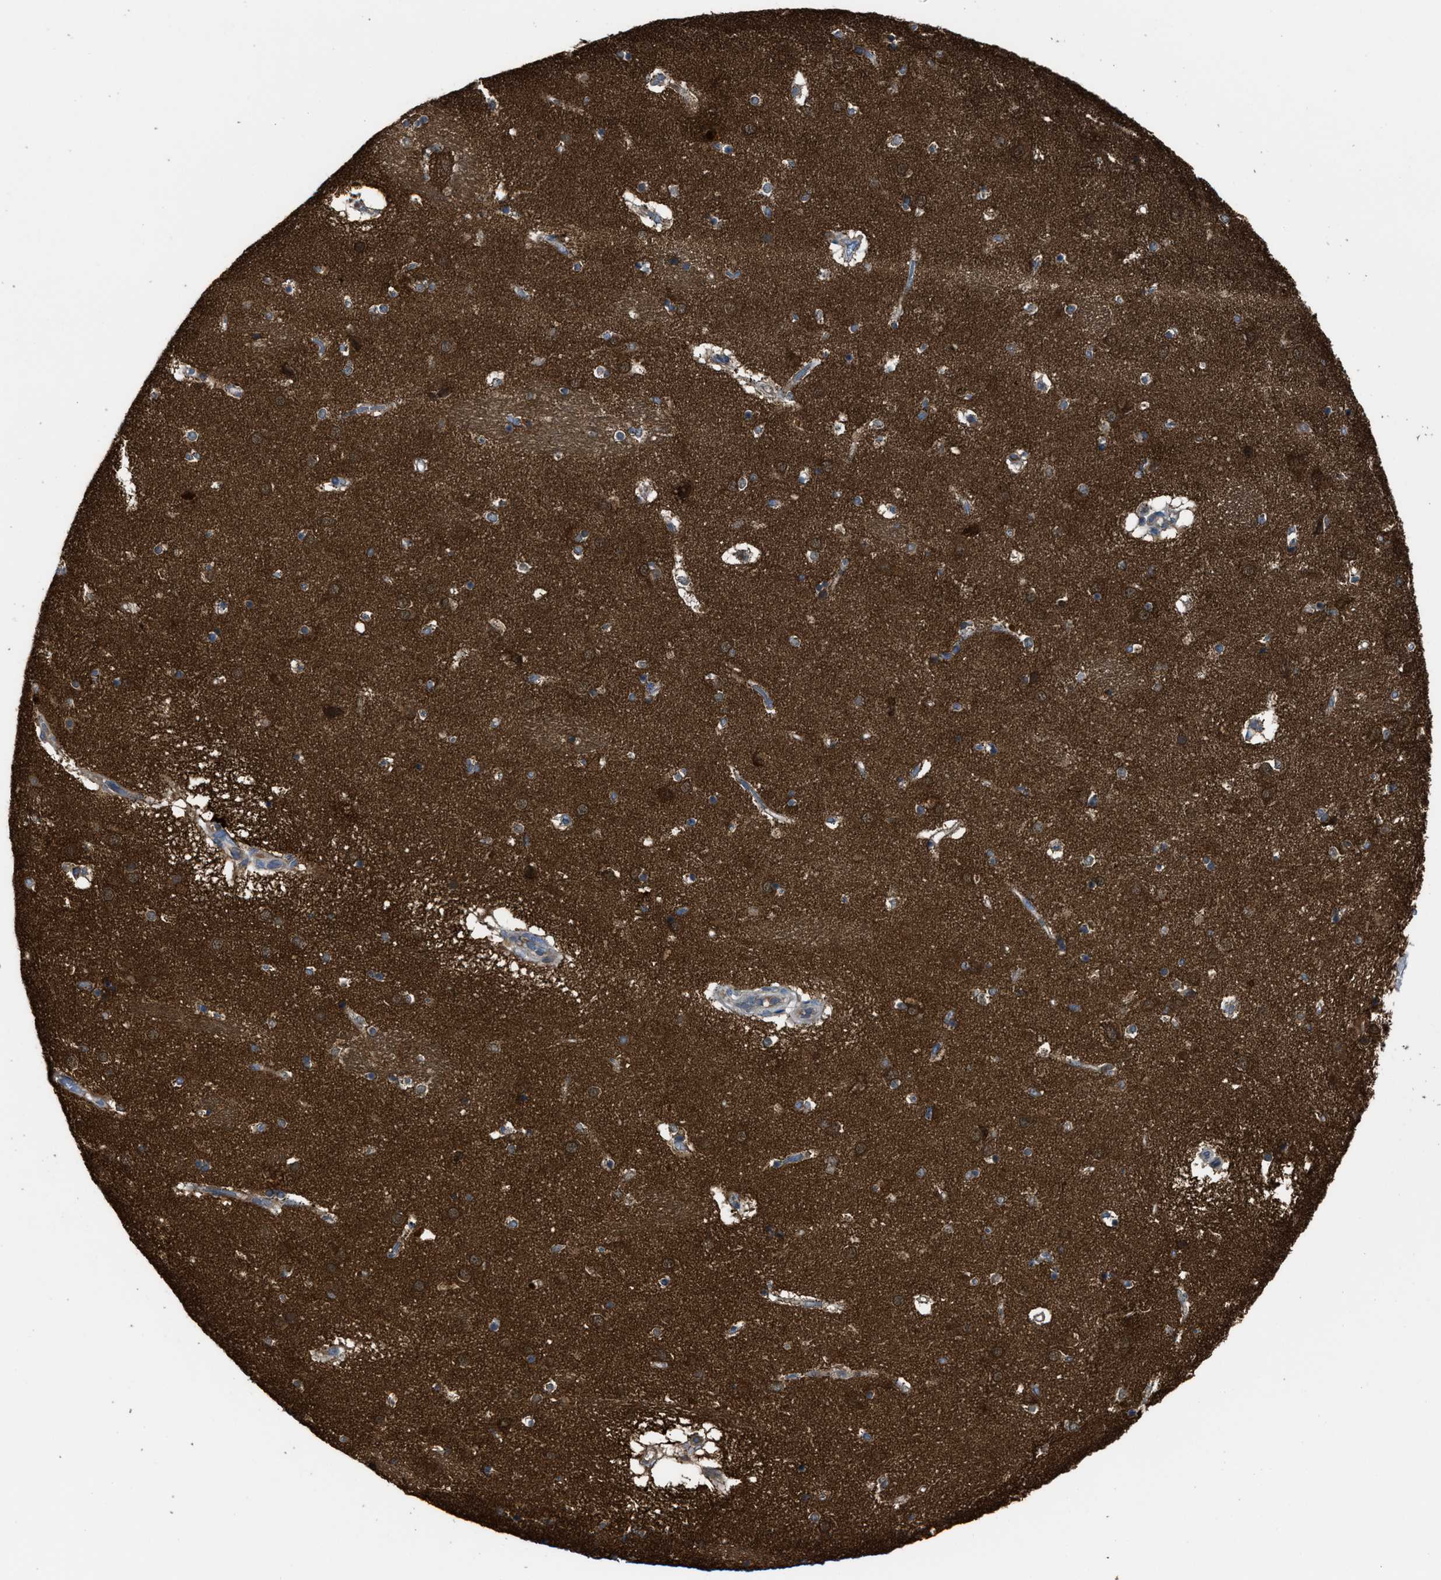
{"staining": {"intensity": "moderate", "quantity": ">75%", "location": "cytoplasmic/membranous"}, "tissue": "caudate", "cell_type": "Glial cells", "image_type": "normal", "snomed": [{"axis": "morphology", "description": "Normal tissue, NOS"}, {"axis": "topography", "description": "Lateral ventricle wall"}], "caption": "Caudate stained with DAB IHC shows medium levels of moderate cytoplasmic/membranous staining in about >75% of glial cells.", "gene": "PASK", "patient": {"sex": "male", "age": 70}}